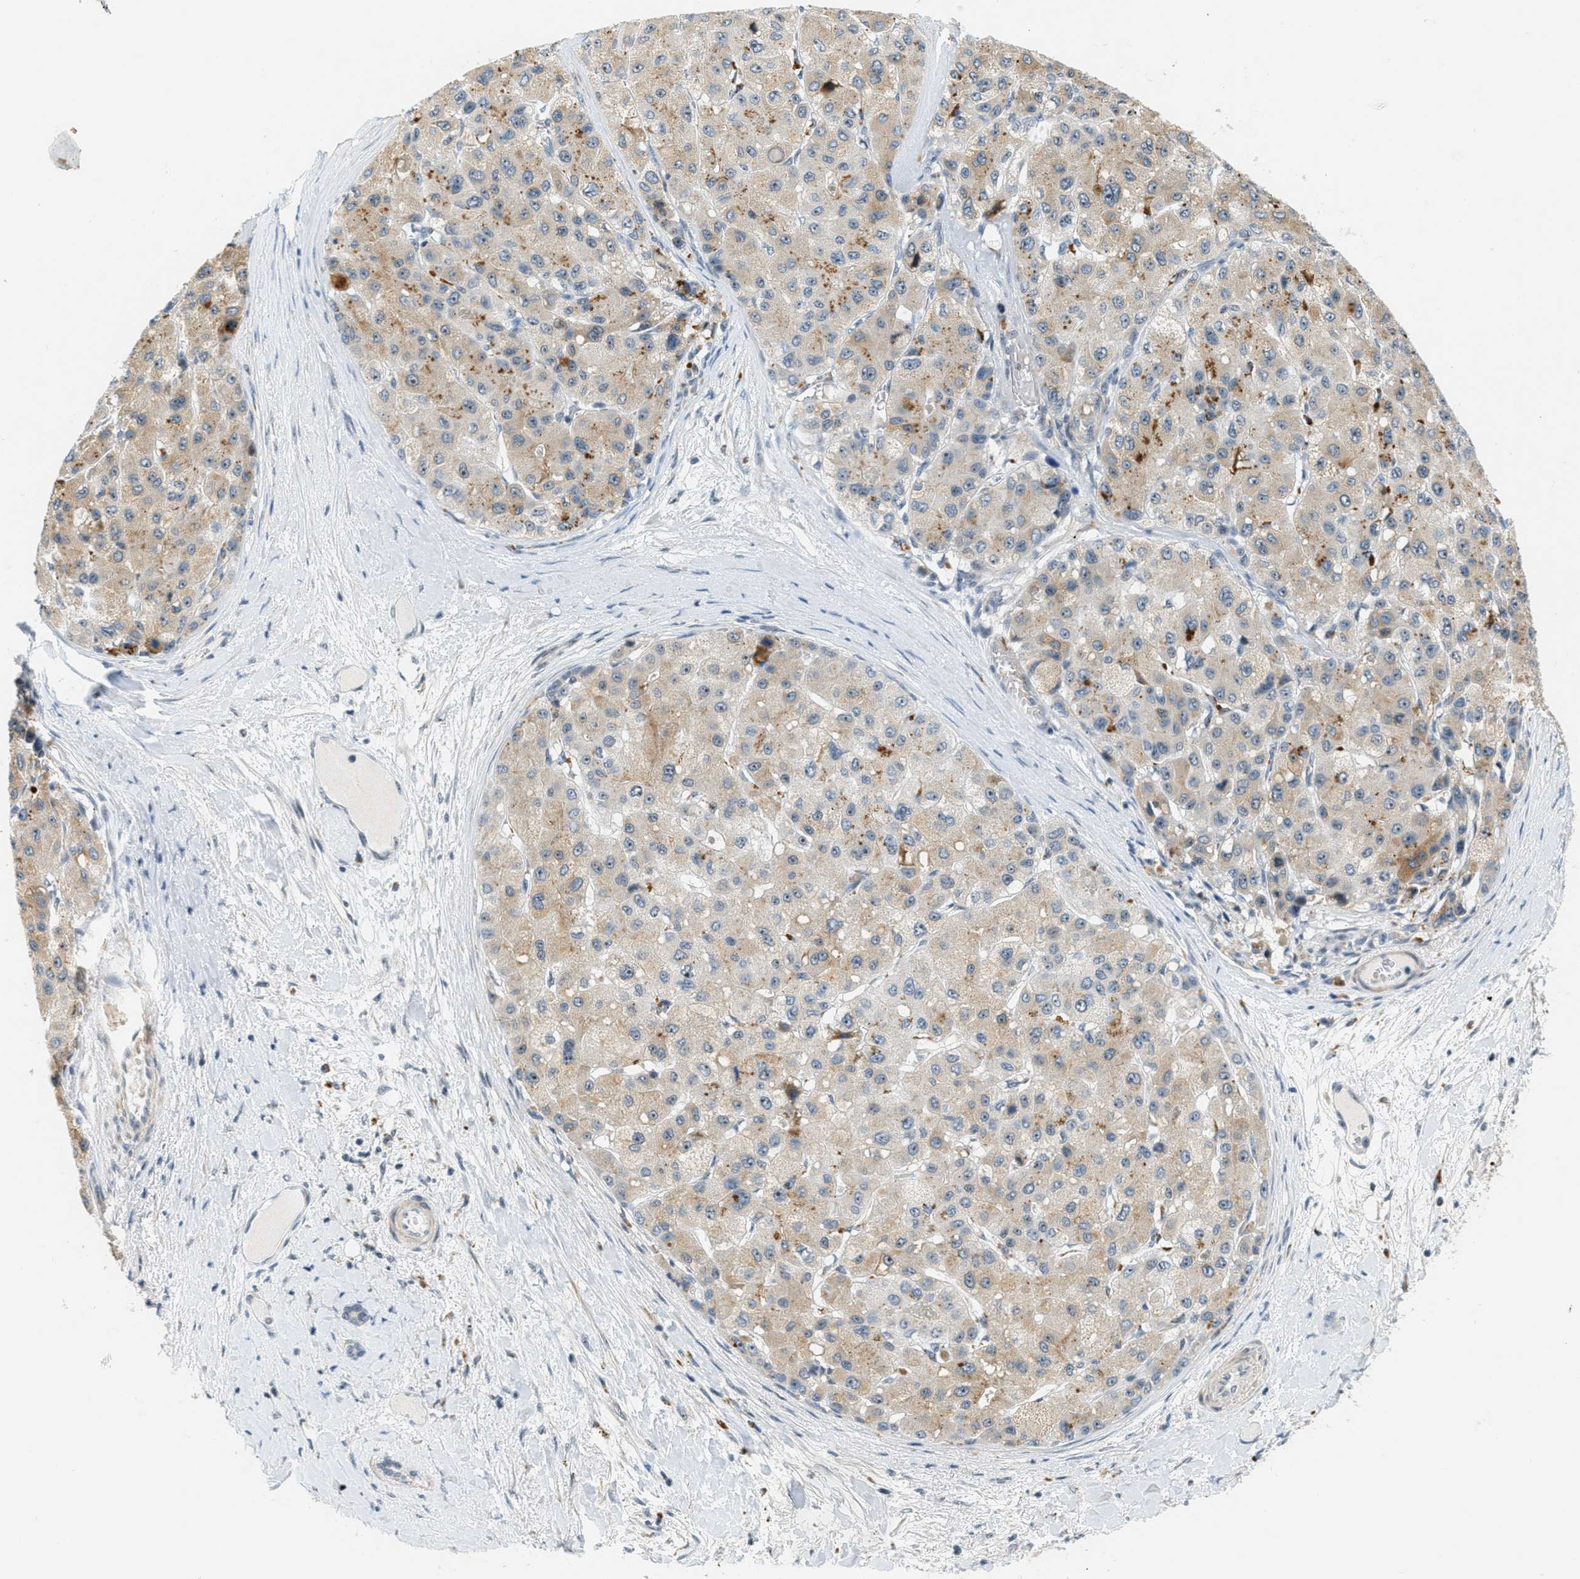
{"staining": {"intensity": "strong", "quantity": "<25%", "location": "cytoplasmic/membranous,nuclear"}, "tissue": "liver cancer", "cell_type": "Tumor cells", "image_type": "cancer", "snomed": [{"axis": "morphology", "description": "Carcinoma, Hepatocellular, NOS"}, {"axis": "topography", "description": "Liver"}], "caption": "Liver cancer (hepatocellular carcinoma) stained with a protein marker demonstrates strong staining in tumor cells.", "gene": "DDX47", "patient": {"sex": "male", "age": 80}}